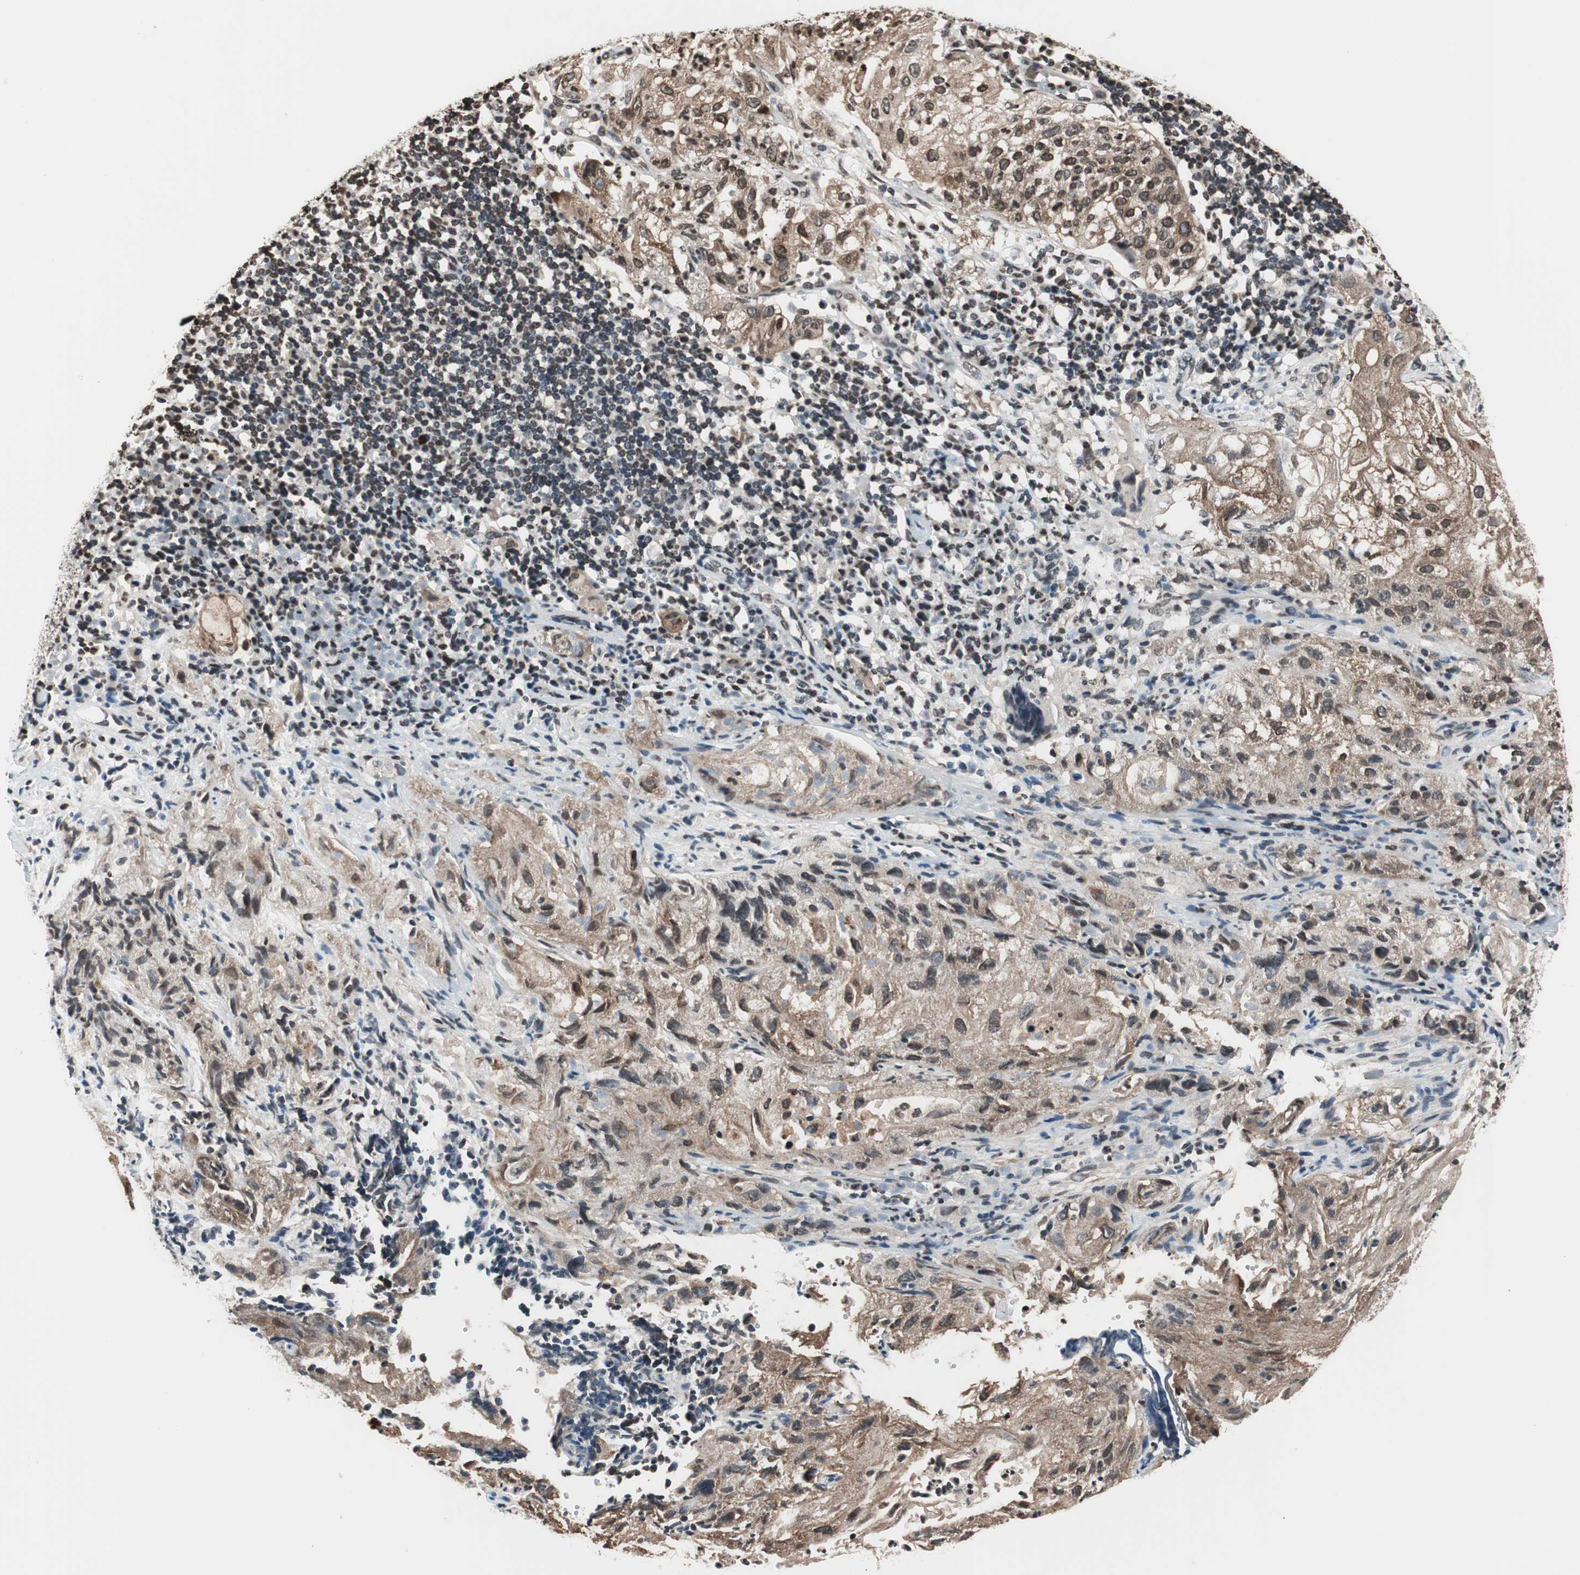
{"staining": {"intensity": "moderate", "quantity": ">75%", "location": "cytoplasmic/membranous,nuclear"}, "tissue": "lung cancer", "cell_type": "Tumor cells", "image_type": "cancer", "snomed": [{"axis": "morphology", "description": "Inflammation, NOS"}, {"axis": "morphology", "description": "Squamous cell carcinoma, NOS"}, {"axis": "topography", "description": "Lymph node"}, {"axis": "topography", "description": "Soft tissue"}, {"axis": "topography", "description": "Lung"}], "caption": "DAB (3,3'-diaminobenzidine) immunohistochemical staining of lung cancer demonstrates moderate cytoplasmic/membranous and nuclear protein positivity in approximately >75% of tumor cells.", "gene": "RFC1", "patient": {"sex": "male", "age": 66}}